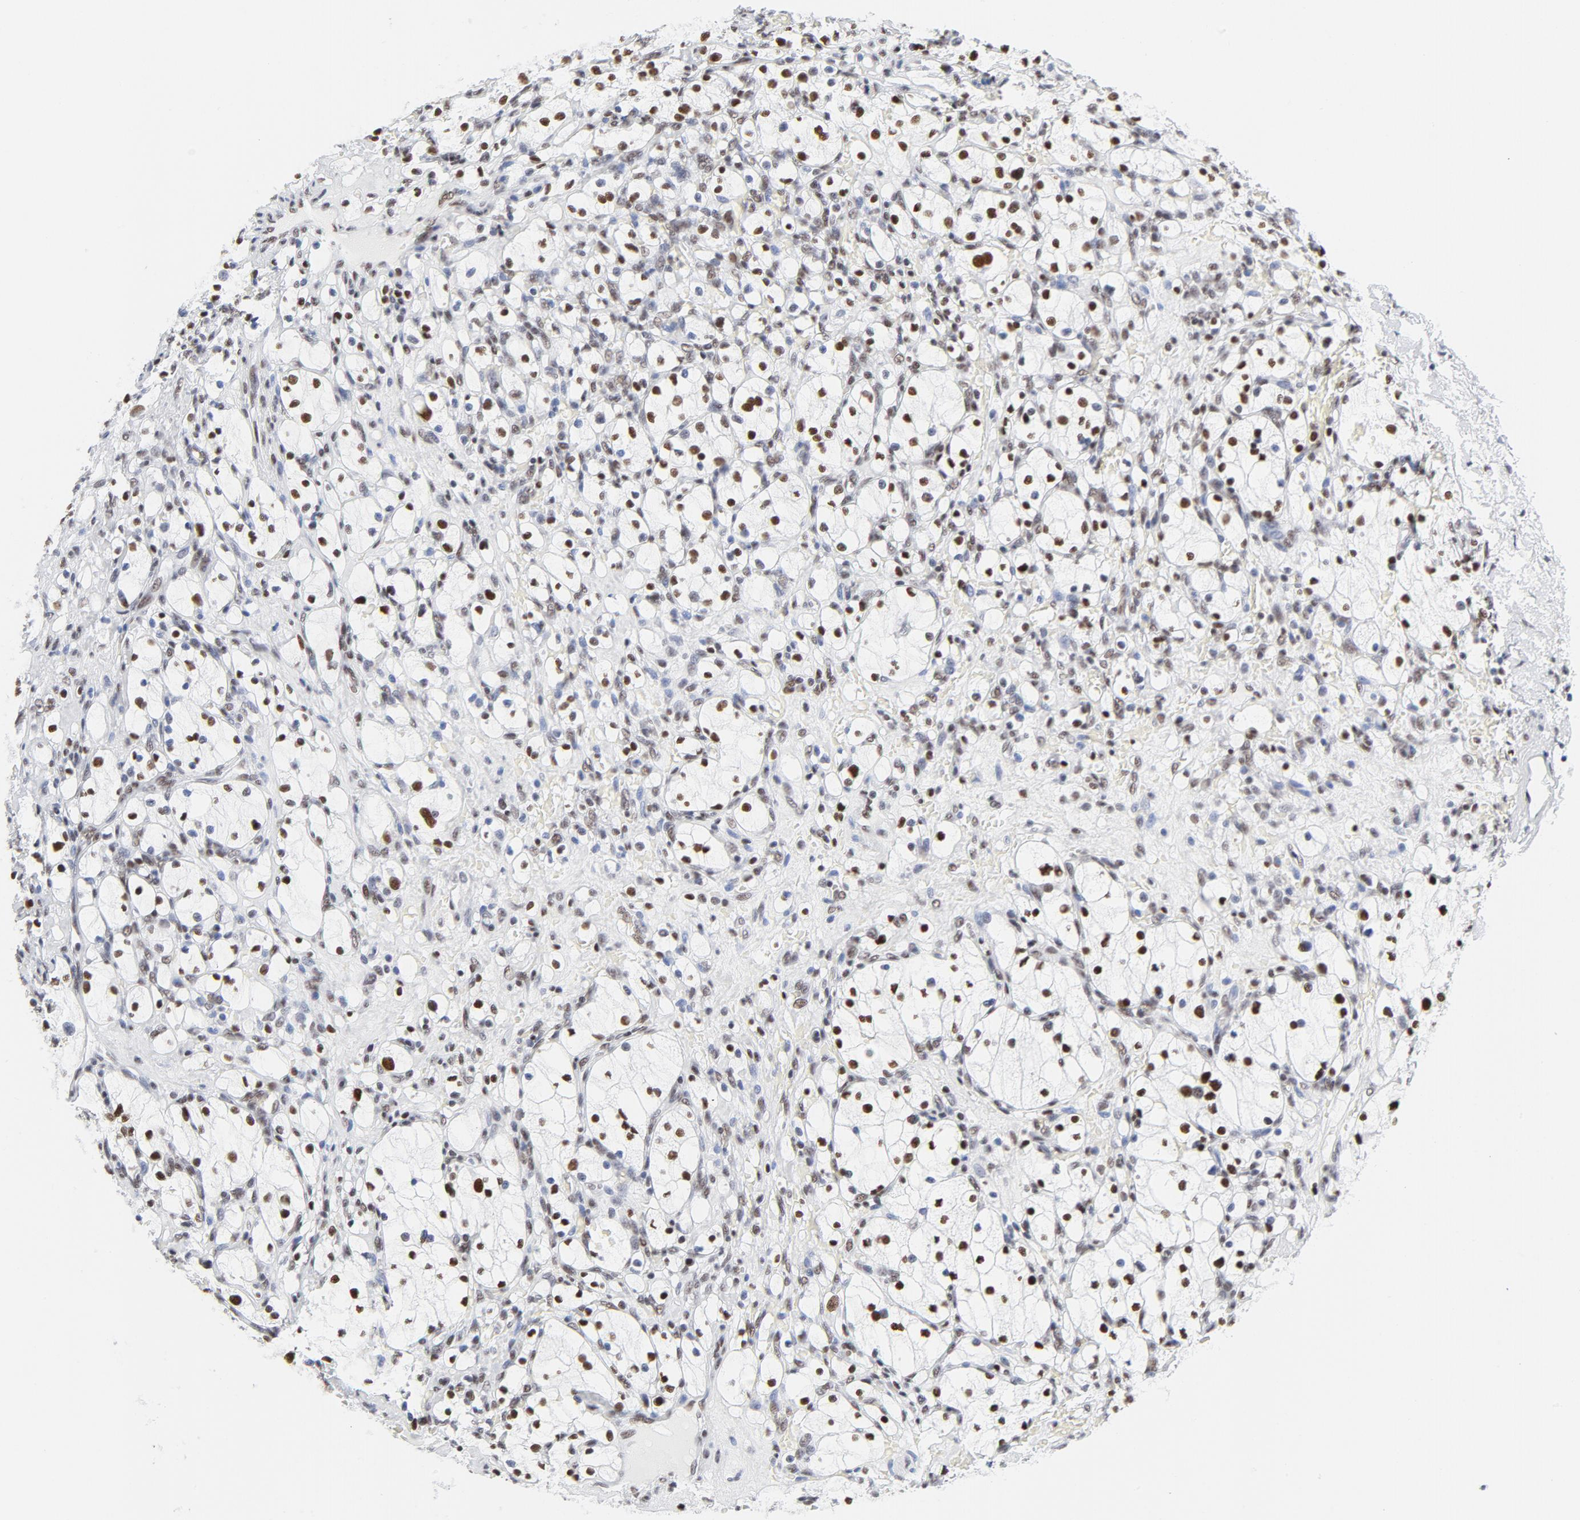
{"staining": {"intensity": "strong", "quantity": ">75%", "location": "nuclear"}, "tissue": "renal cancer", "cell_type": "Tumor cells", "image_type": "cancer", "snomed": [{"axis": "morphology", "description": "Adenocarcinoma, NOS"}, {"axis": "topography", "description": "Kidney"}], "caption": "About >75% of tumor cells in renal cancer reveal strong nuclear protein staining as visualized by brown immunohistochemical staining.", "gene": "ATF2", "patient": {"sex": "female", "age": 83}}